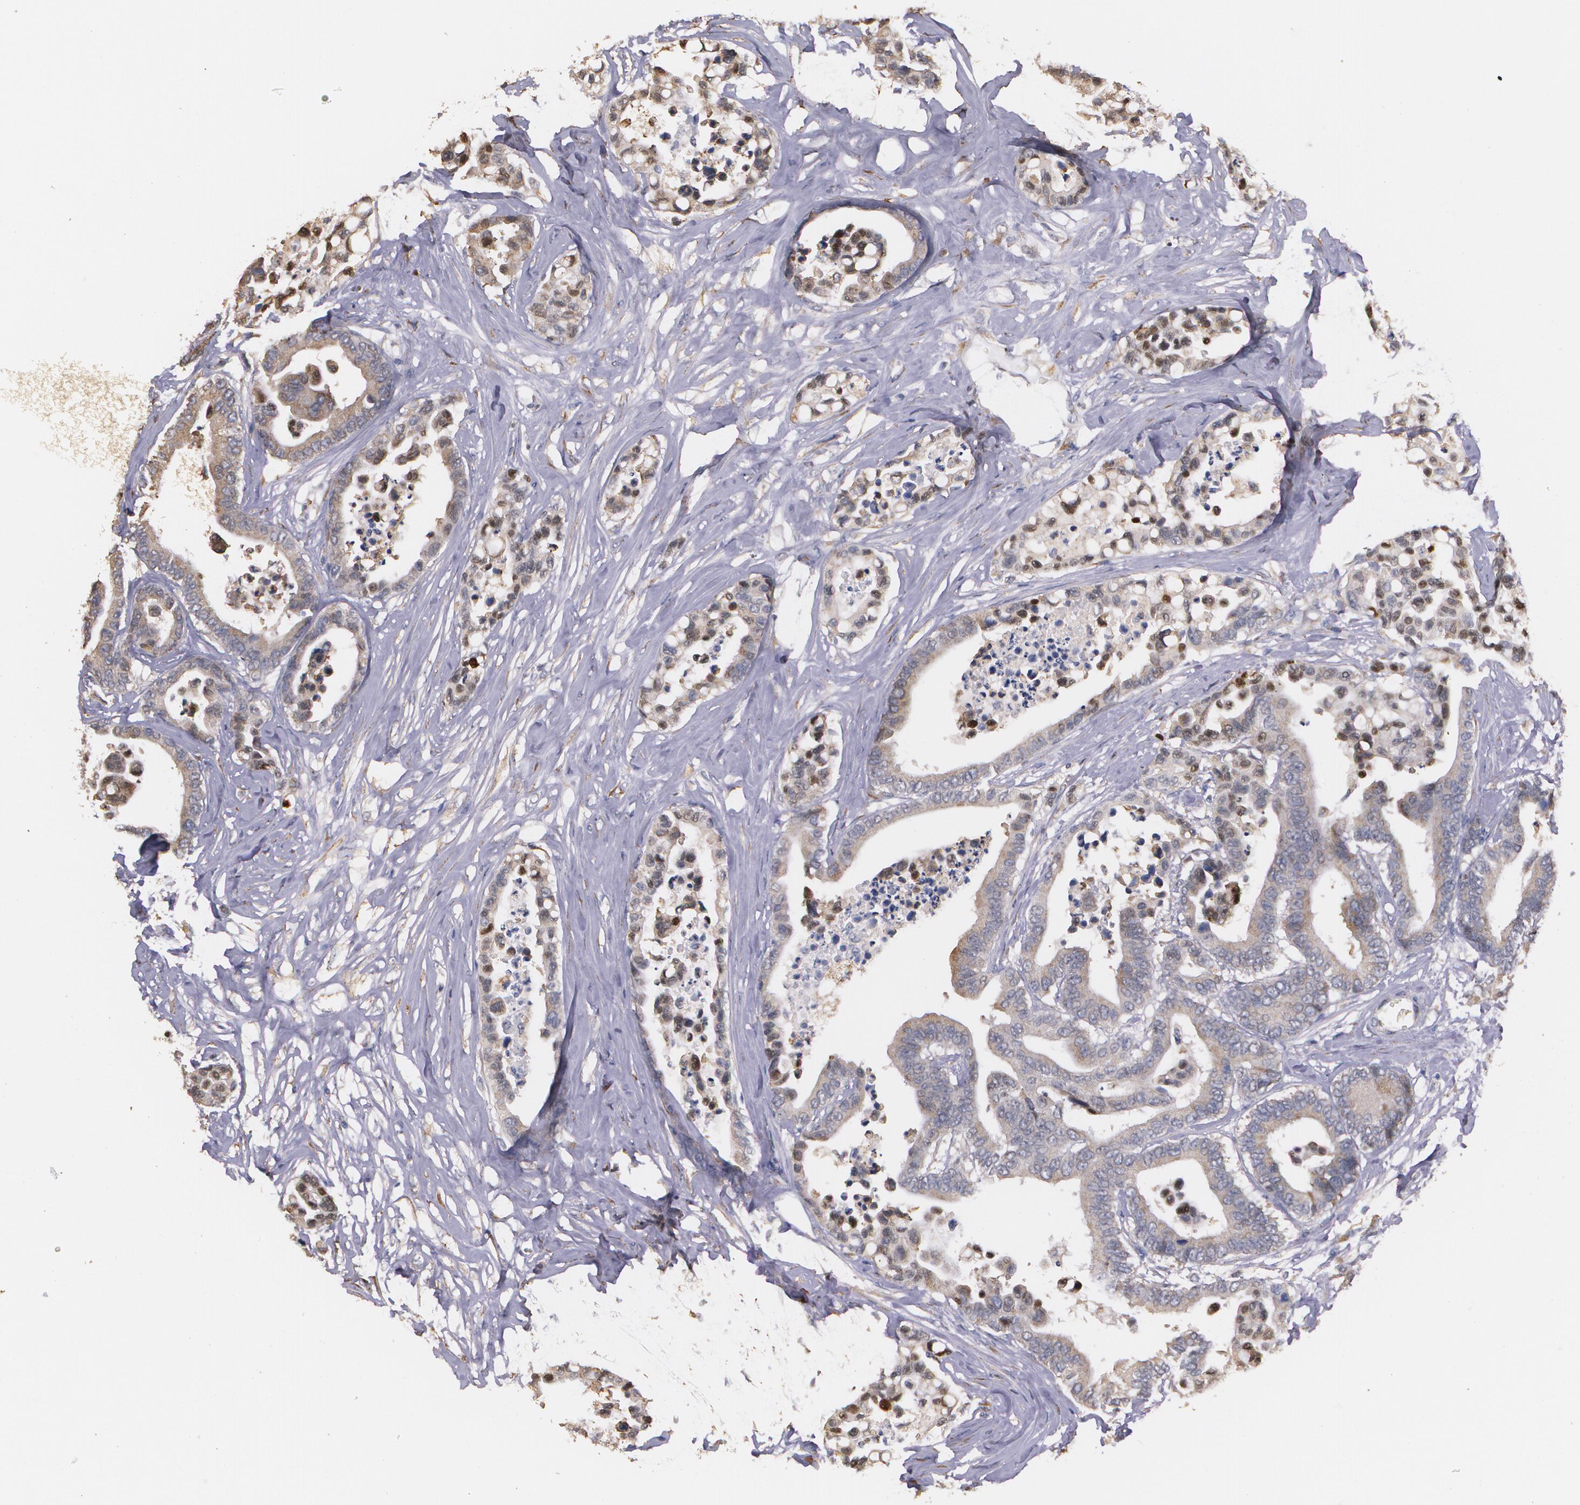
{"staining": {"intensity": "moderate", "quantity": ">75%", "location": "cytoplasmic/membranous"}, "tissue": "colorectal cancer", "cell_type": "Tumor cells", "image_type": "cancer", "snomed": [{"axis": "morphology", "description": "Adenocarcinoma, NOS"}, {"axis": "topography", "description": "Colon"}], "caption": "Tumor cells exhibit medium levels of moderate cytoplasmic/membranous expression in about >75% of cells in human adenocarcinoma (colorectal). (DAB (3,3'-diaminobenzidine) IHC, brown staining for protein, blue staining for nuclei).", "gene": "ATF3", "patient": {"sex": "male", "age": 82}}